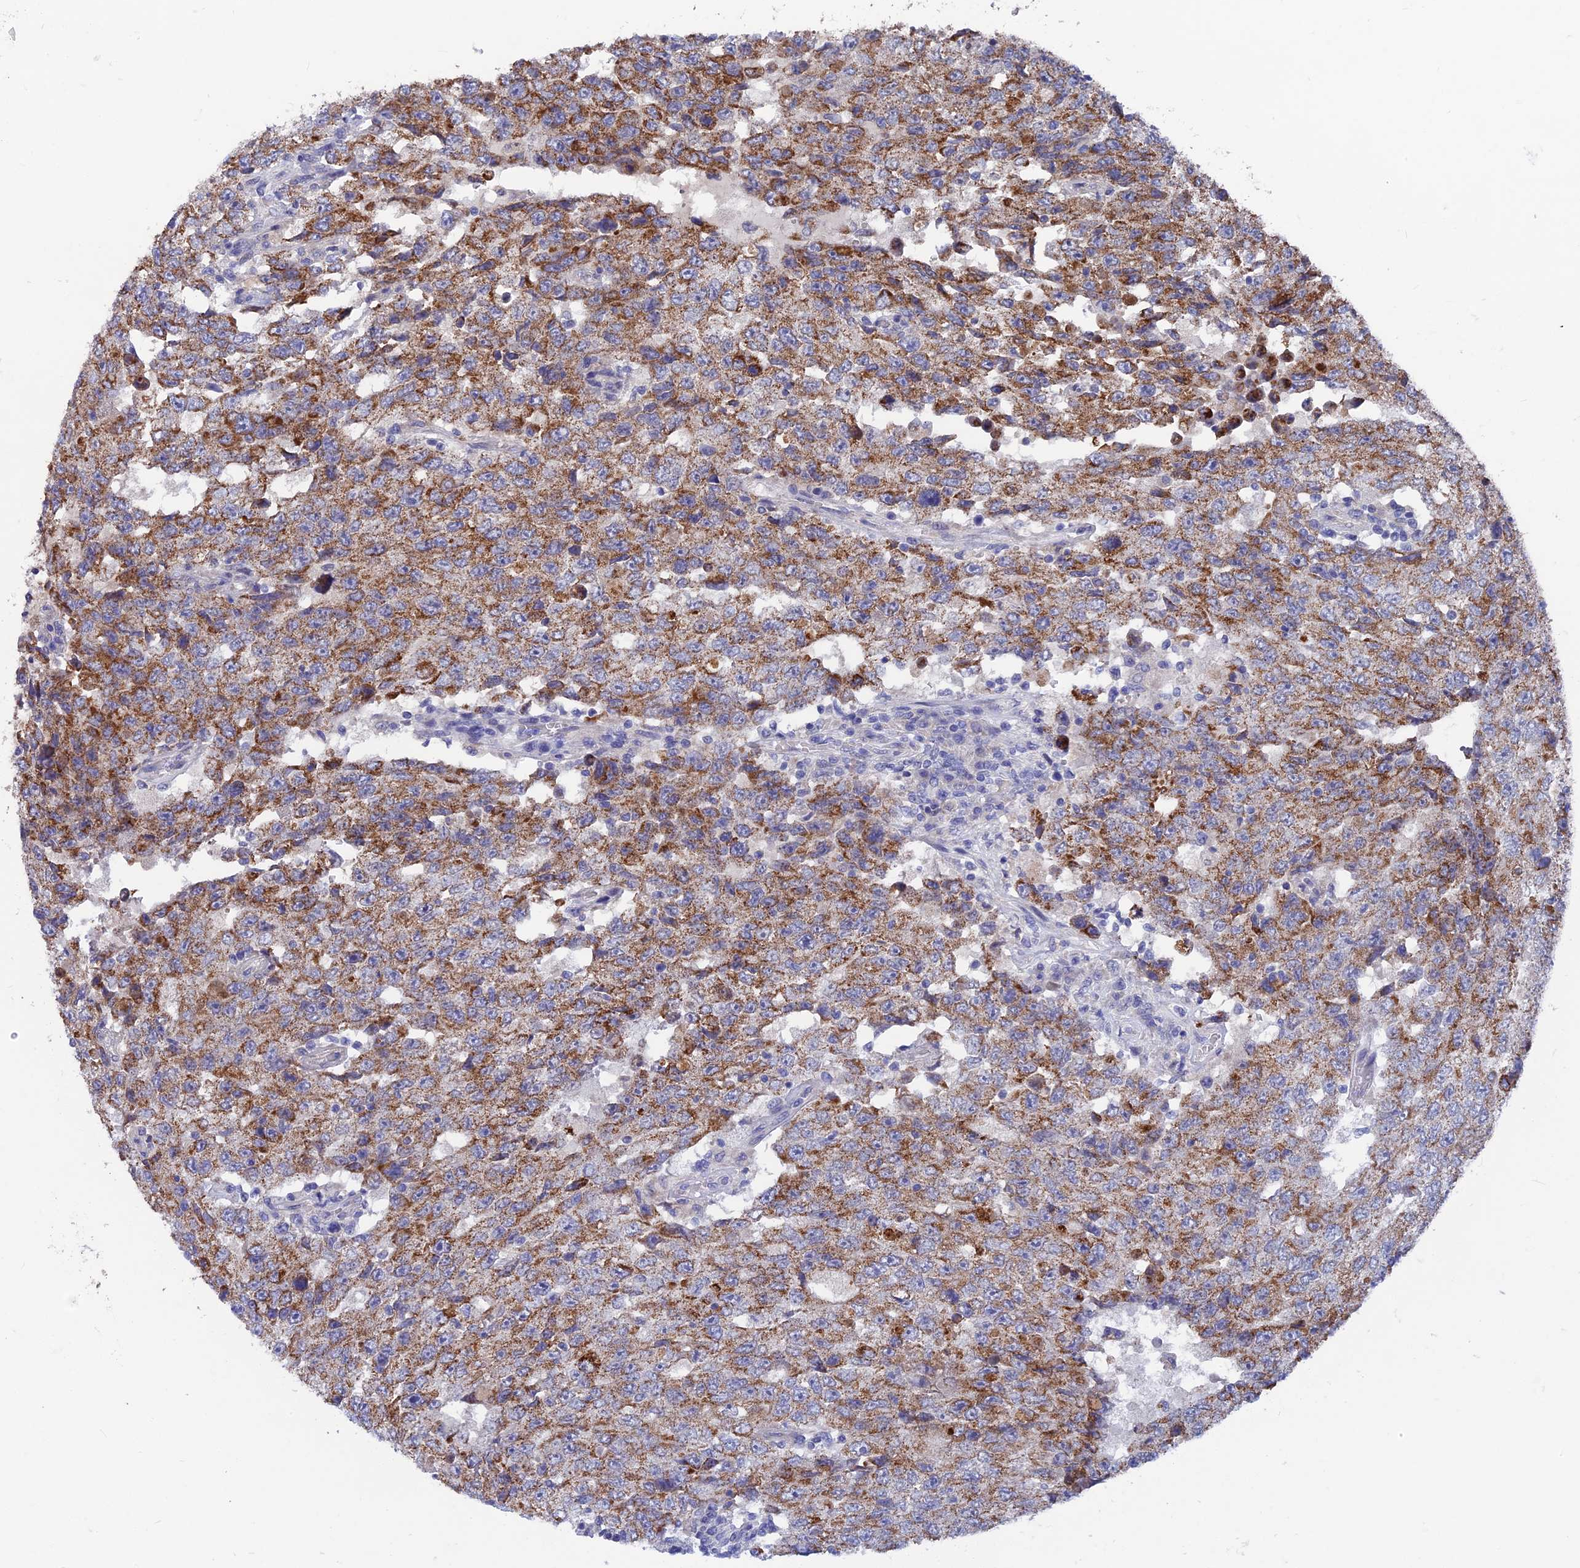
{"staining": {"intensity": "moderate", "quantity": ">75%", "location": "cytoplasmic/membranous"}, "tissue": "testis cancer", "cell_type": "Tumor cells", "image_type": "cancer", "snomed": [{"axis": "morphology", "description": "Carcinoma, Embryonal, NOS"}, {"axis": "topography", "description": "Testis"}], "caption": "Embryonal carcinoma (testis) stained with DAB immunohistochemistry (IHC) demonstrates medium levels of moderate cytoplasmic/membranous positivity in about >75% of tumor cells.", "gene": "AK4", "patient": {"sex": "male", "age": 26}}